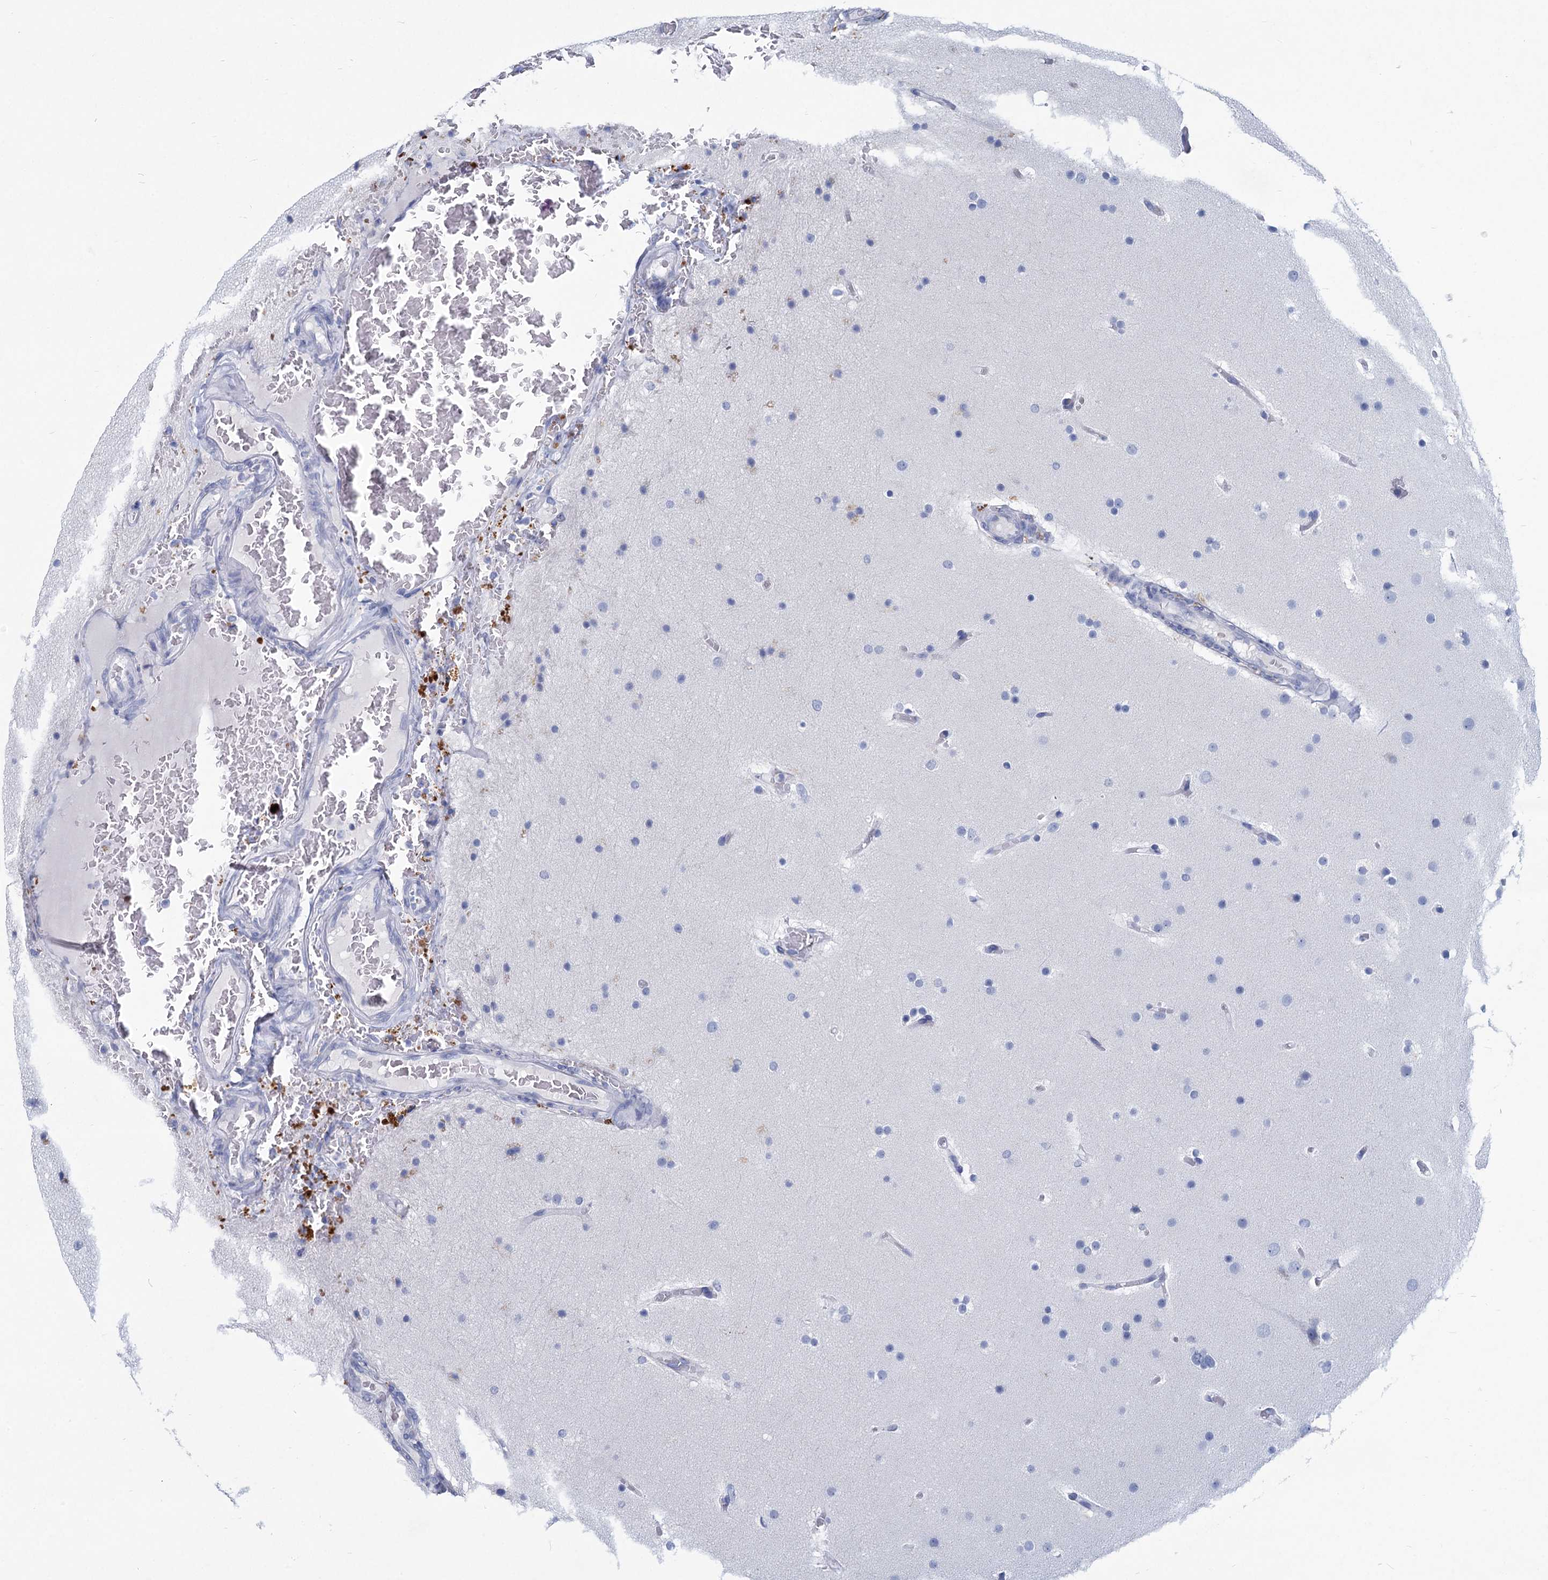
{"staining": {"intensity": "negative", "quantity": "none", "location": "none"}, "tissue": "glioma", "cell_type": "Tumor cells", "image_type": "cancer", "snomed": [{"axis": "morphology", "description": "Glioma, malignant, High grade"}, {"axis": "topography", "description": "Cerebral cortex"}], "caption": "Tumor cells show no significant expression in glioma.", "gene": "HES2", "patient": {"sex": "female", "age": 36}}